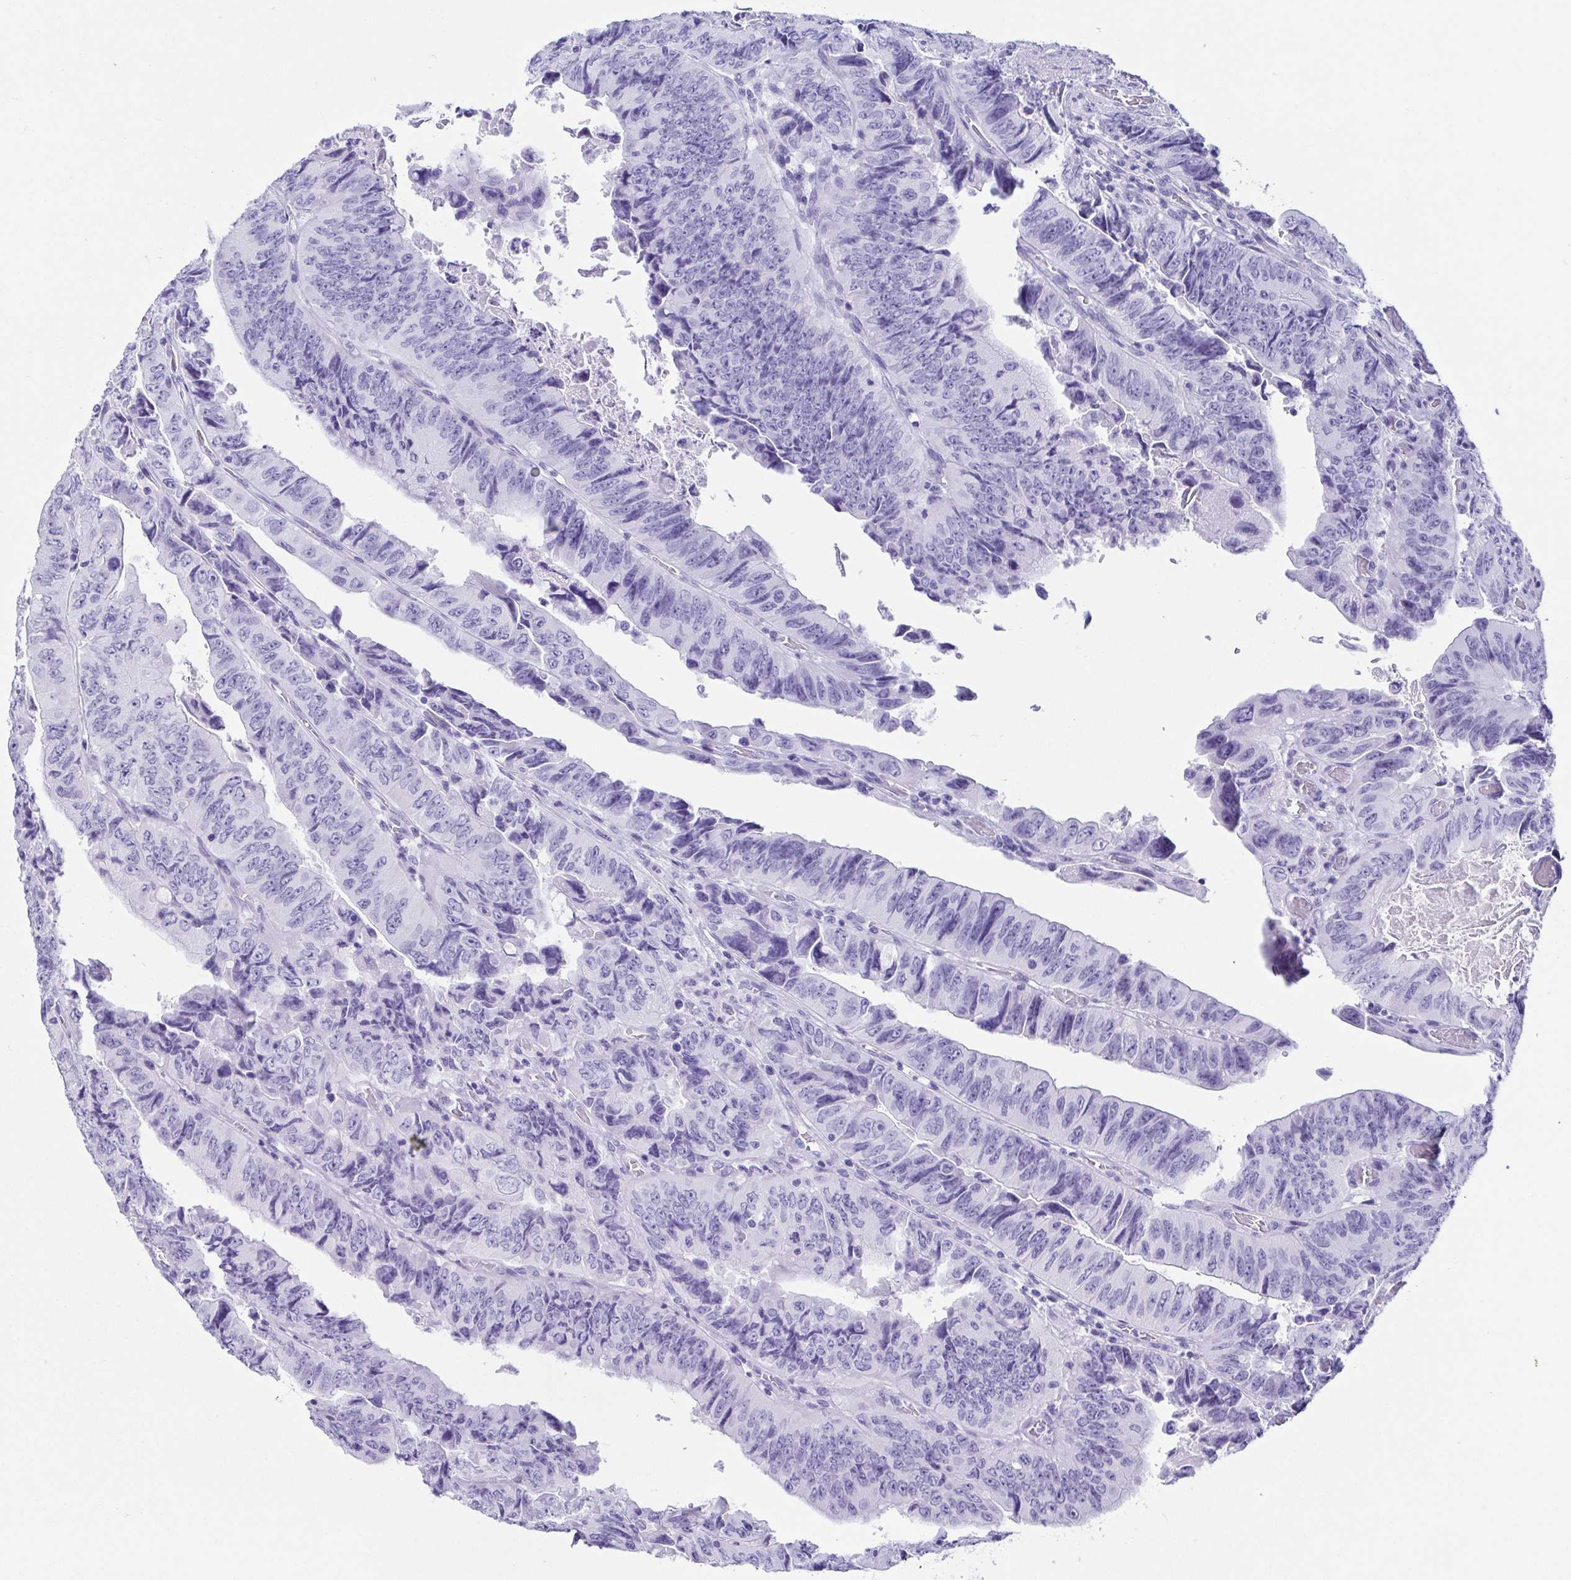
{"staining": {"intensity": "negative", "quantity": "none", "location": "none"}, "tissue": "colorectal cancer", "cell_type": "Tumor cells", "image_type": "cancer", "snomed": [{"axis": "morphology", "description": "Adenocarcinoma, NOS"}, {"axis": "topography", "description": "Colon"}], "caption": "High magnification brightfield microscopy of colorectal cancer stained with DAB (brown) and counterstained with hematoxylin (blue): tumor cells show no significant staining.", "gene": "CD164L2", "patient": {"sex": "female", "age": 84}}